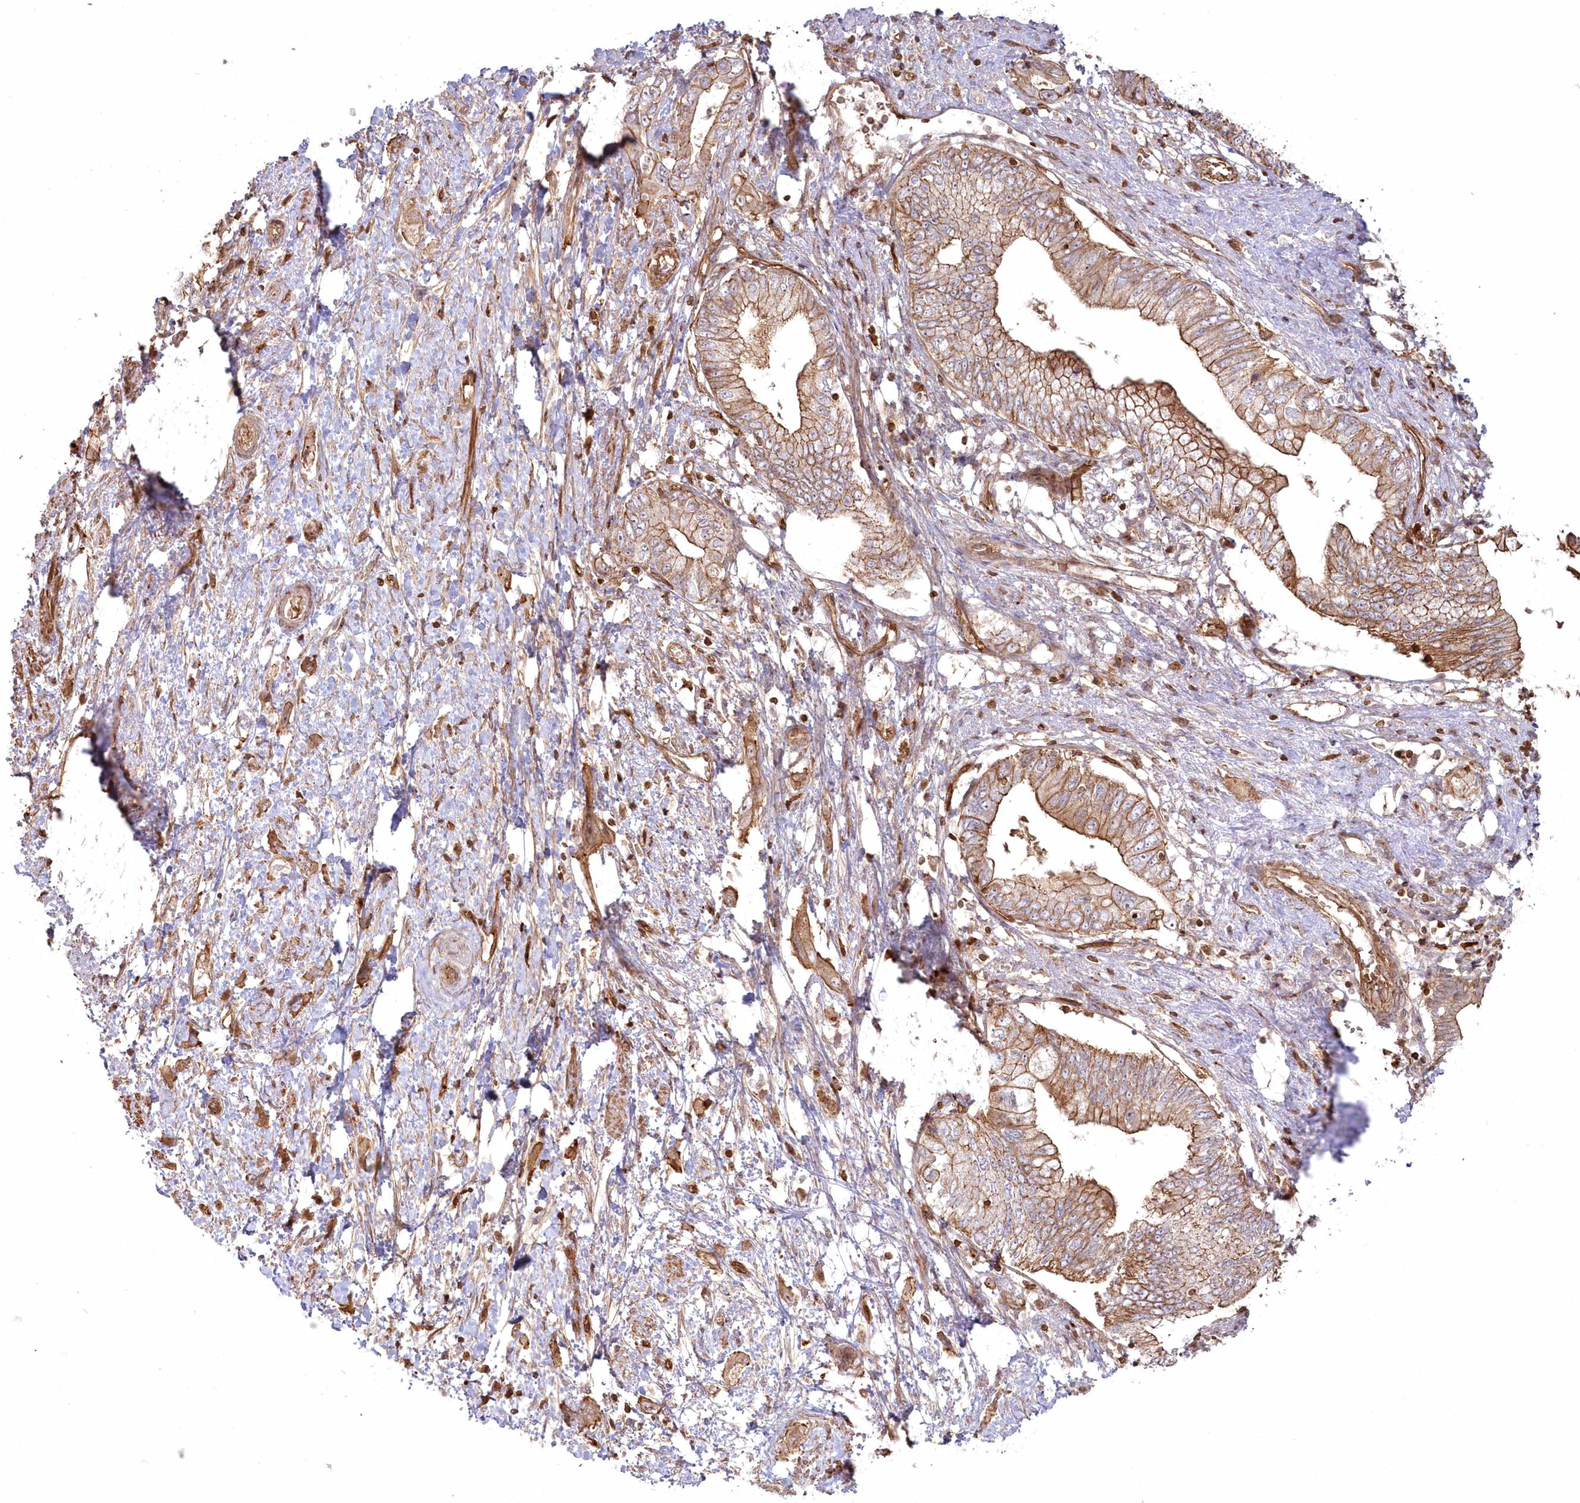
{"staining": {"intensity": "moderate", "quantity": ">75%", "location": "cytoplasmic/membranous"}, "tissue": "pancreatic cancer", "cell_type": "Tumor cells", "image_type": "cancer", "snomed": [{"axis": "morphology", "description": "Adenocarcinoma, NOS"}, {"axis": "topography", "description": "Pancreas"}], "caption": "Pancreatic cancer was stained to show a protein in brown. There is medium levels of moderate cytoplasmic/membranous staining in approximately >75% of tumor cells. (brown staining indicates protein expression, while blue staining denotes nuclei).", "gene": "RGCC", "patient": {"sex": "female", "age": 73}}